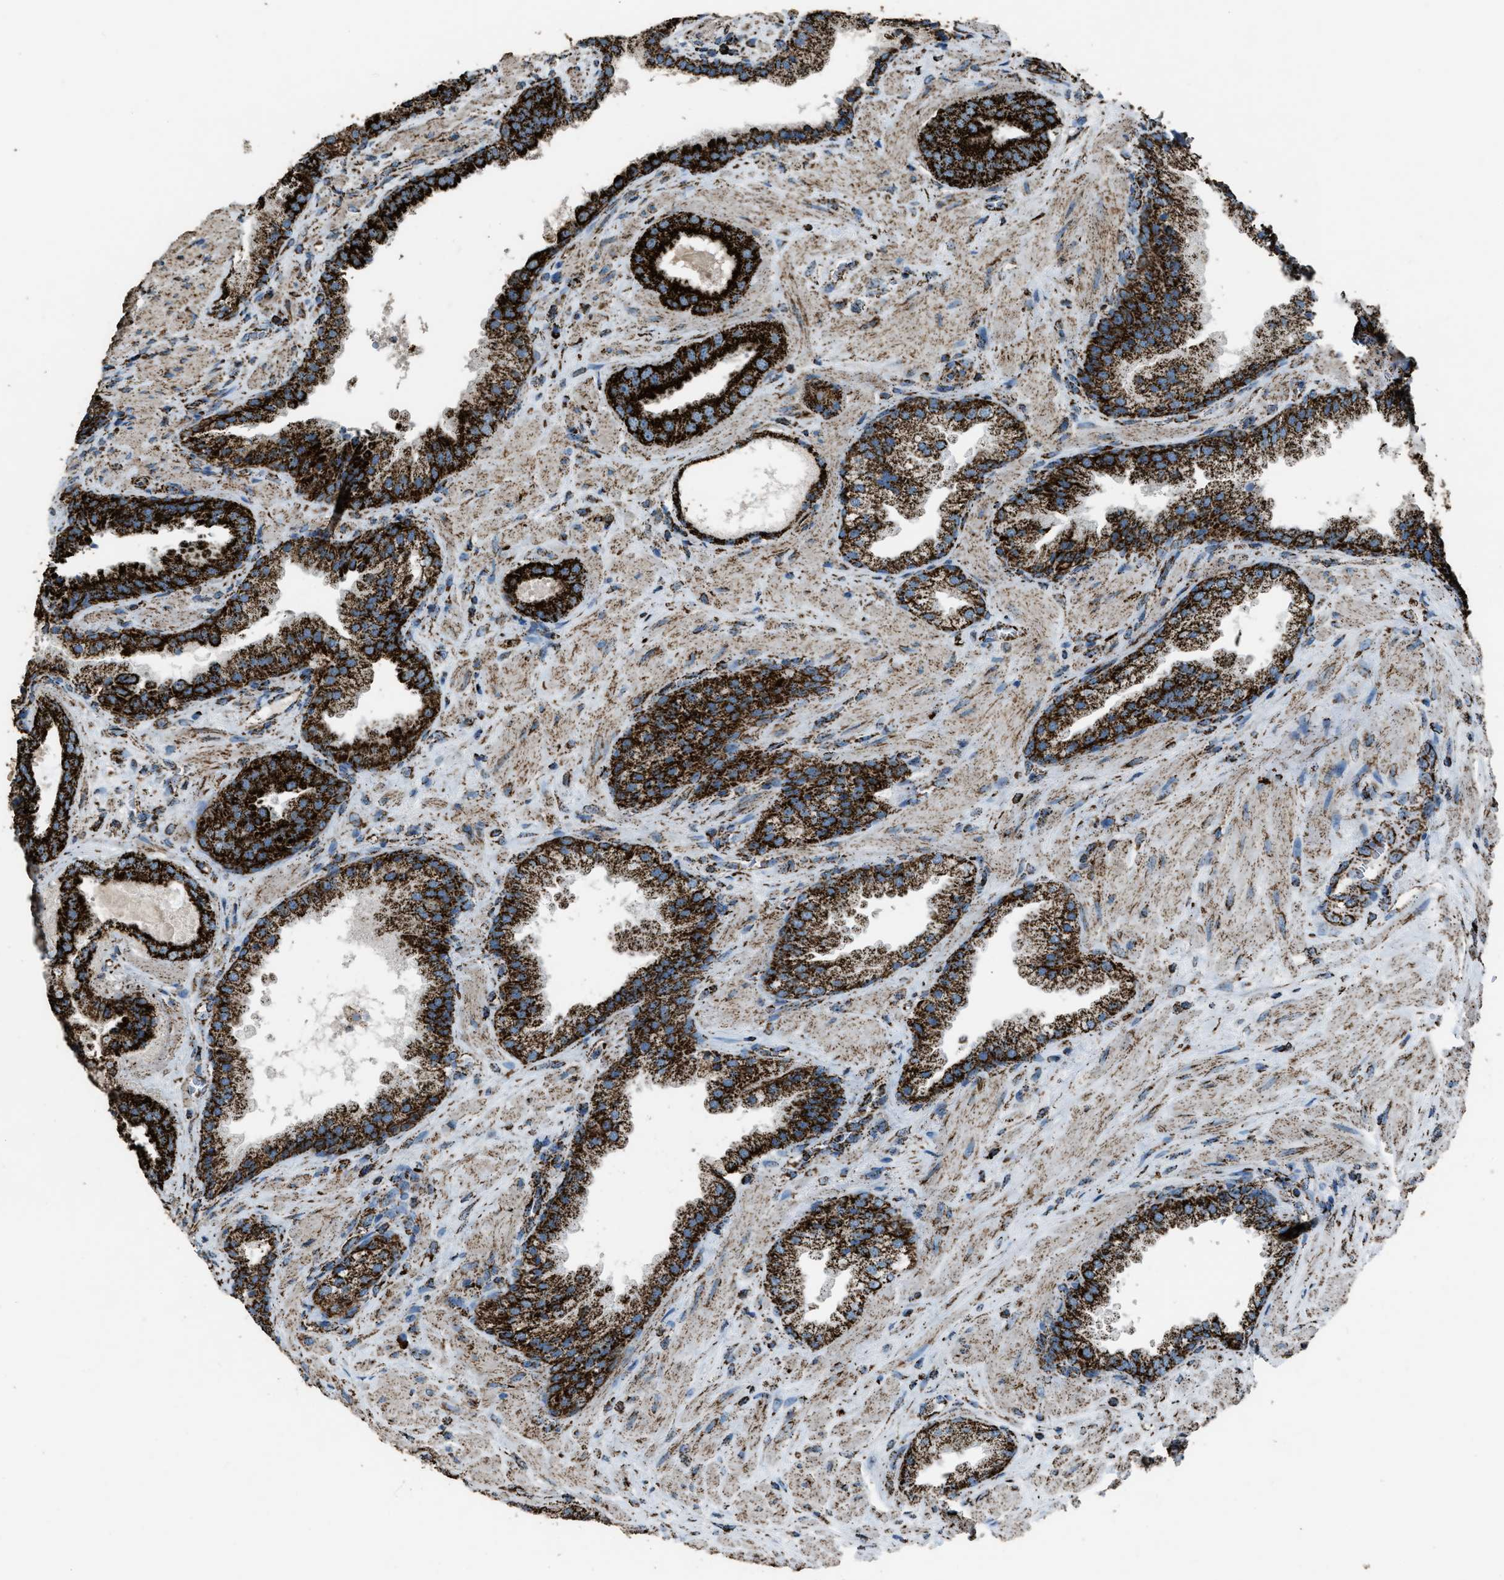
{"staining": {"intensity": "strong", "quantity": ">75%", "location": "cytoplasmic/membranous"}, "tissue": "prostate cancer", "cell_type": "Tumor cells", "image_type": "cancer", "snomed": [{"axis": "morphology", "description": "Adenocarcinoma, Low grade"}, {"axis": "topography", "description": "Prostate"}], "caption": "Approximately >75% of tumor cells in prostate cancer (adenocarcinoma (low-grade)) exhibit strong cytoplasmic/membranous protein expression as visualized by brown immunohistochemical staining.", "gene": "MDH2", "patient": {"sex": "male", "age": 71}}